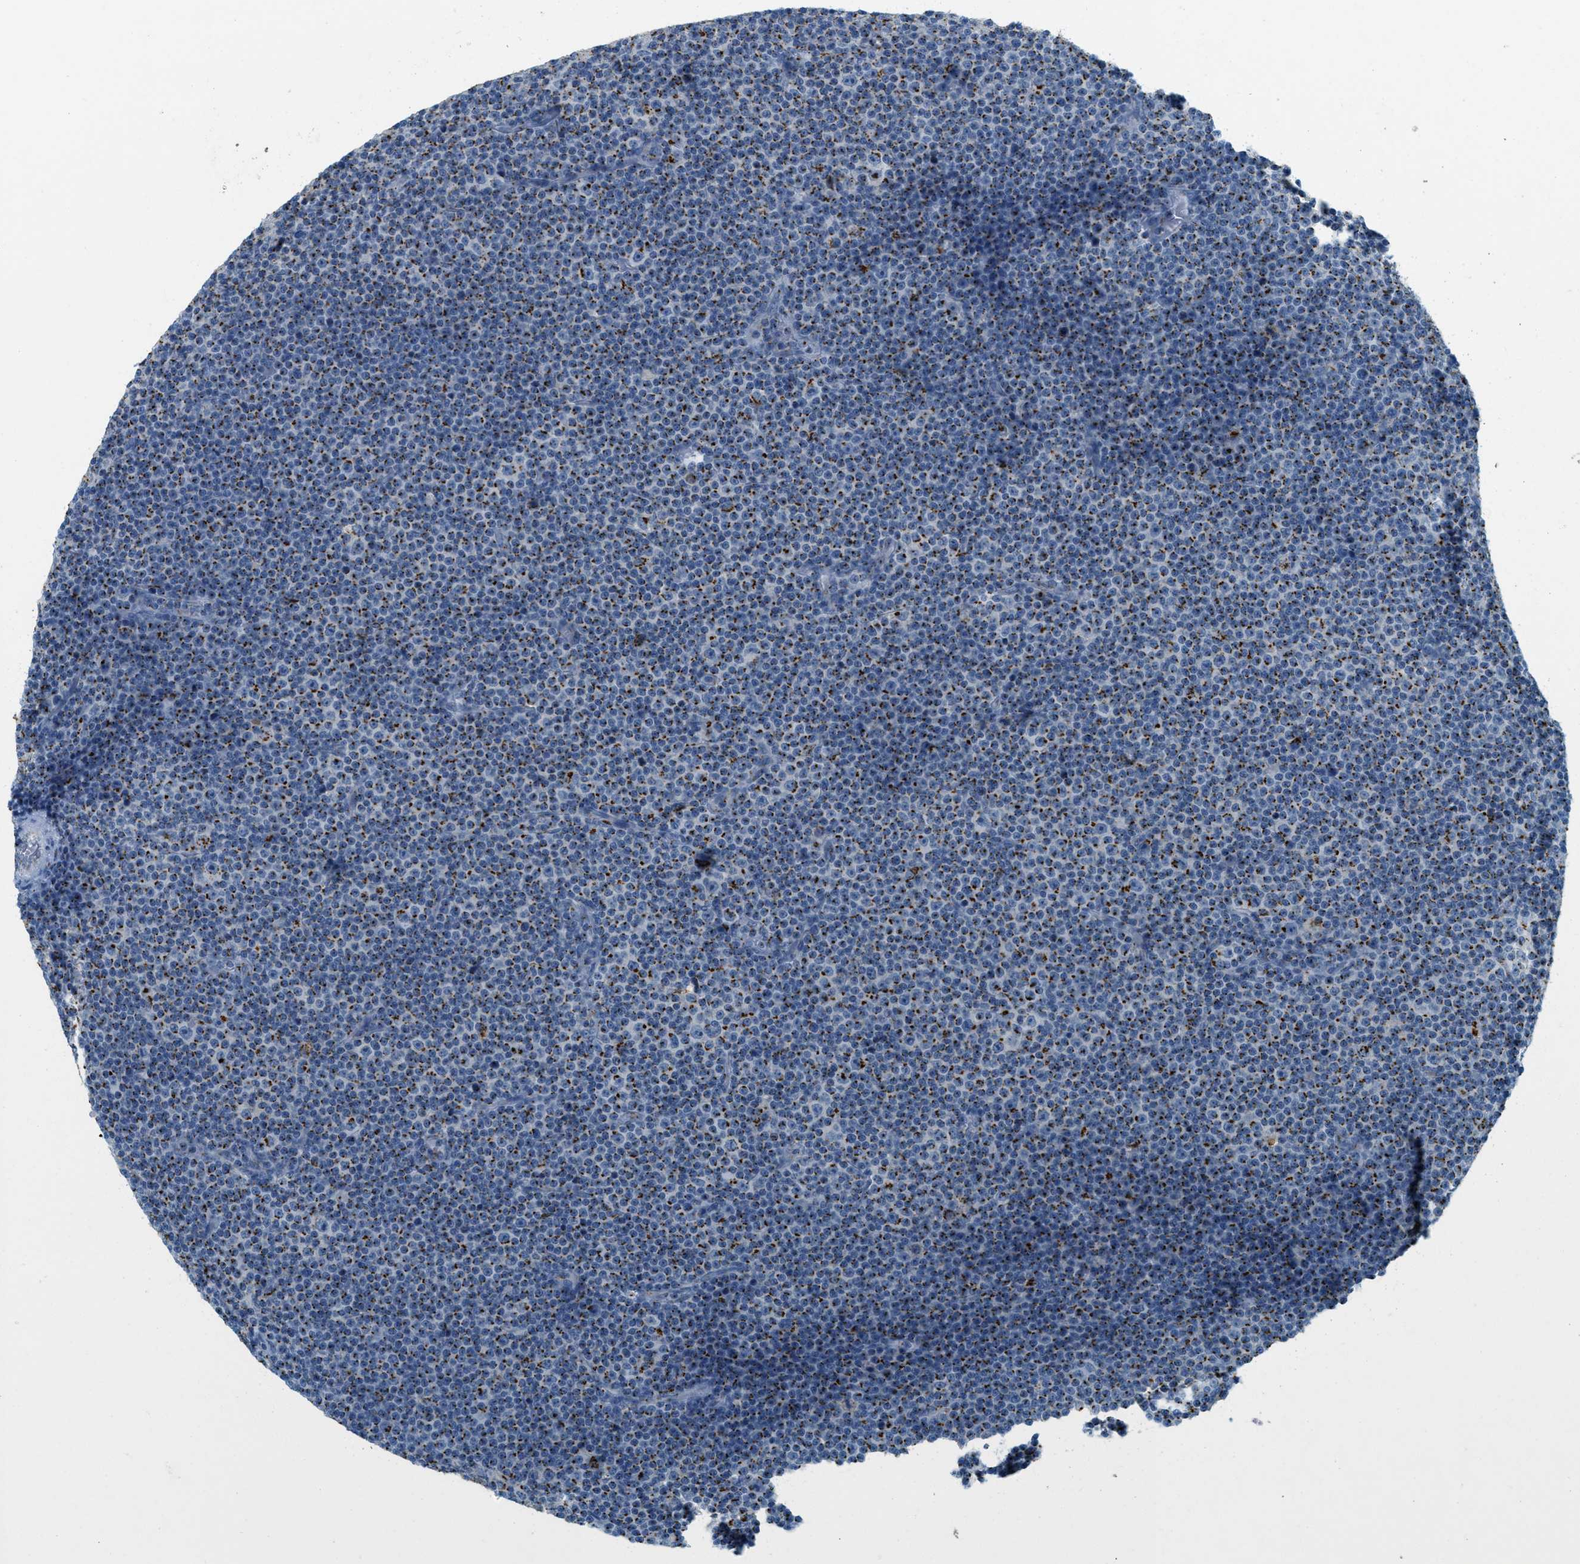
{"staining": {"intensity": "strong", "quantity": "25%-75%", "location": "cytoplasmic/membranous"}, "tissue": "lymphoma", "cell_type": "Tumor cells", "image_type": "cancer", "snomed": [{"axis": "morphology", "description": "Malignant lymphoma, non-Hodgkin's type, Low grade"}, {"axis": "topography", "description": "Lymph node"}], "caption": "Immunohistochemistry (IHC) image of human malignant lymphoma, non-Hodgkin's type (low-grade) stained for a protein (brown), which demonstrates high levels of strong cytoplasmic/membranous staining in approximately 25%-75% of tumor cells.", "gene": "ENTPD4", "patient": {"sex": "female", "age": 67}}